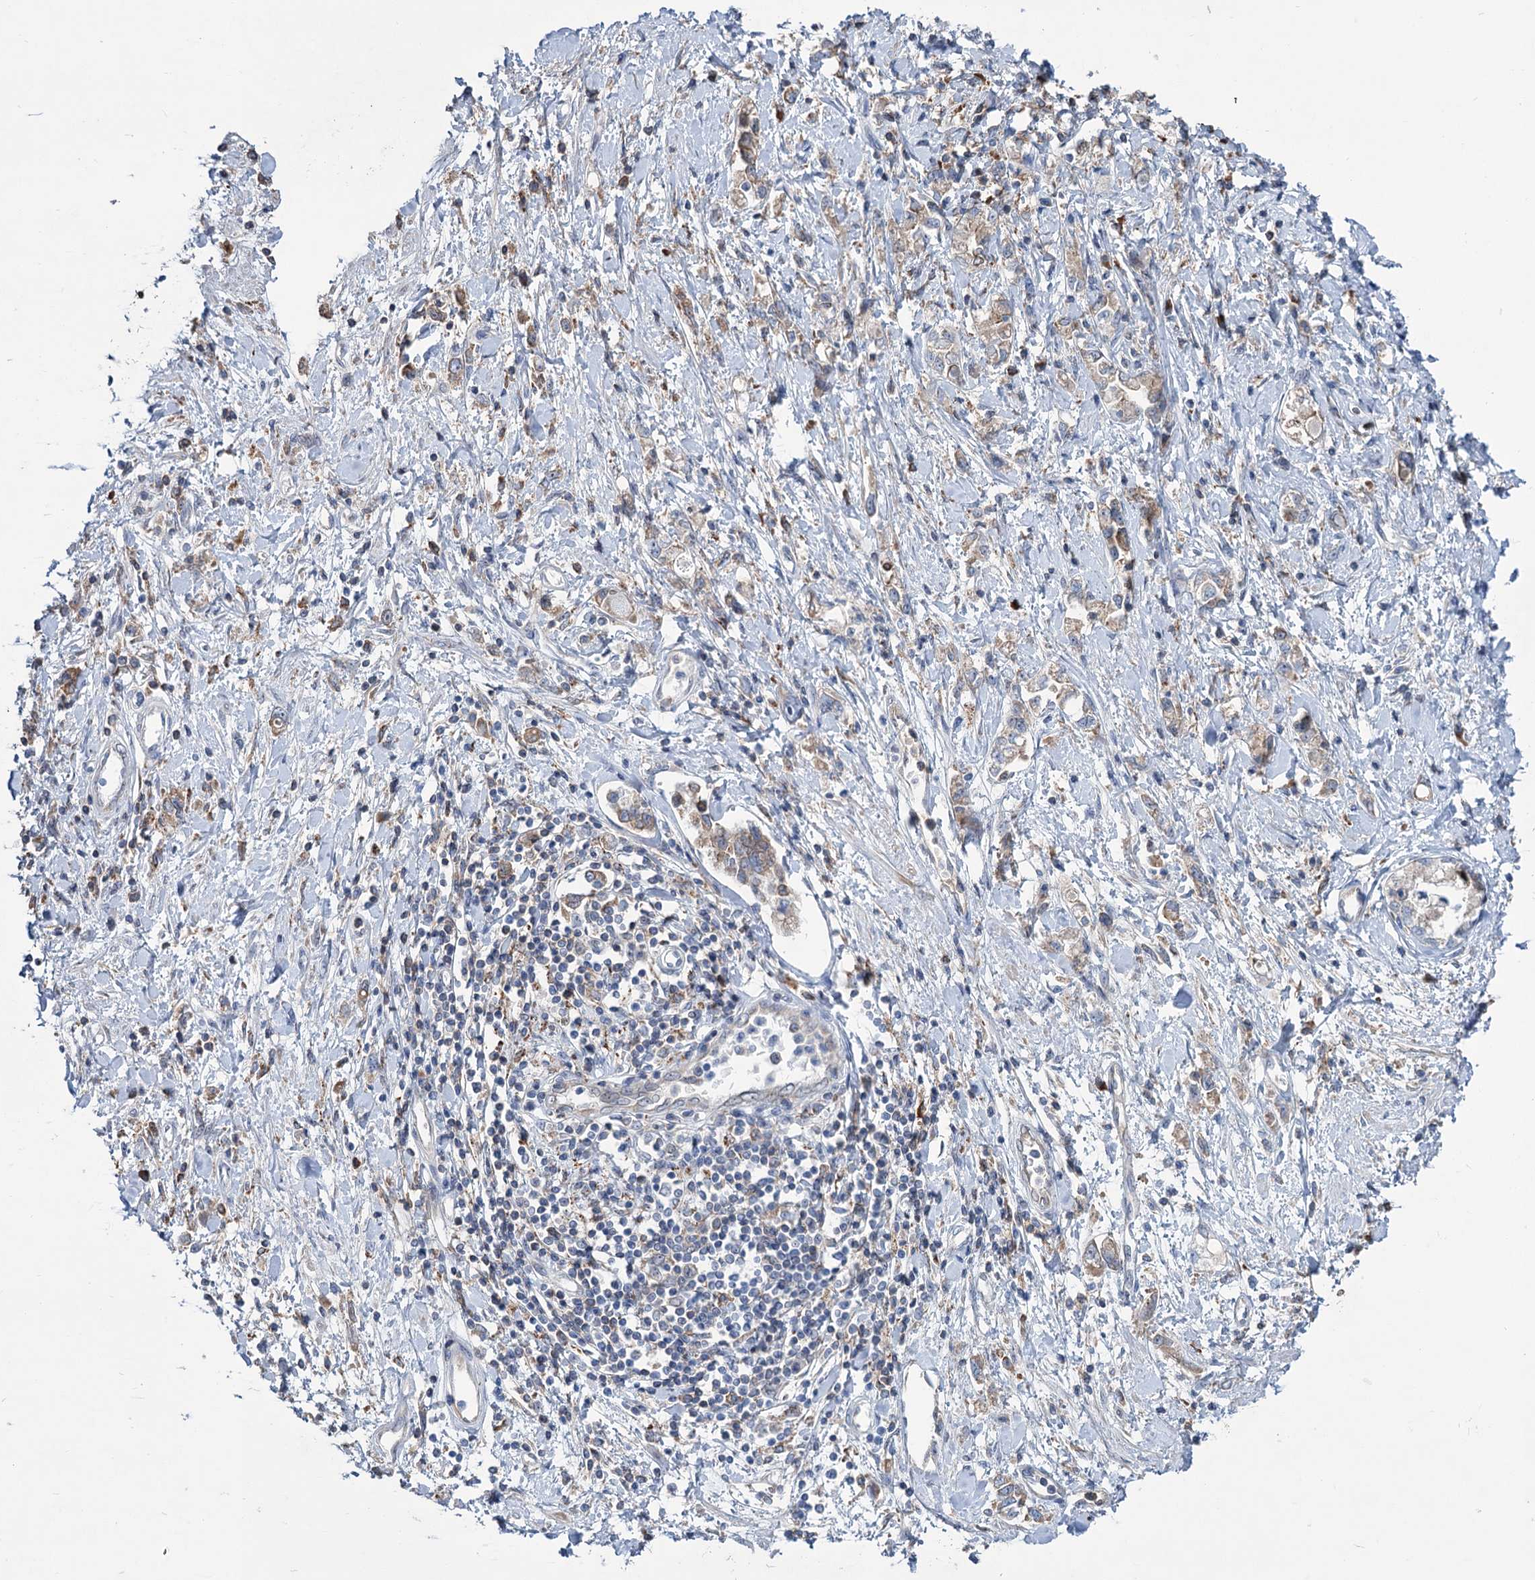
{"staining": {"intensity": "moderate", "quantity": ">75%", "location": "cytoplasmic/membranous"}, "tissue": "stomach cancer", "cell_type": "Tumor cells", "image_type": "cancer", "snomed": [{"axis": "morphology", "description": "Adenocarcinoma, NOS"}, {"axis": "topography", "description": "Stomach"}], "caption": "Immunohistochemical staining of stomach cancer exhibits medium levels of moderate cytoplasmic/membranous staining in about >75% of tumor cells.", "gene": "LPIN1", "patient": {"sex": "female", "age": 76}}